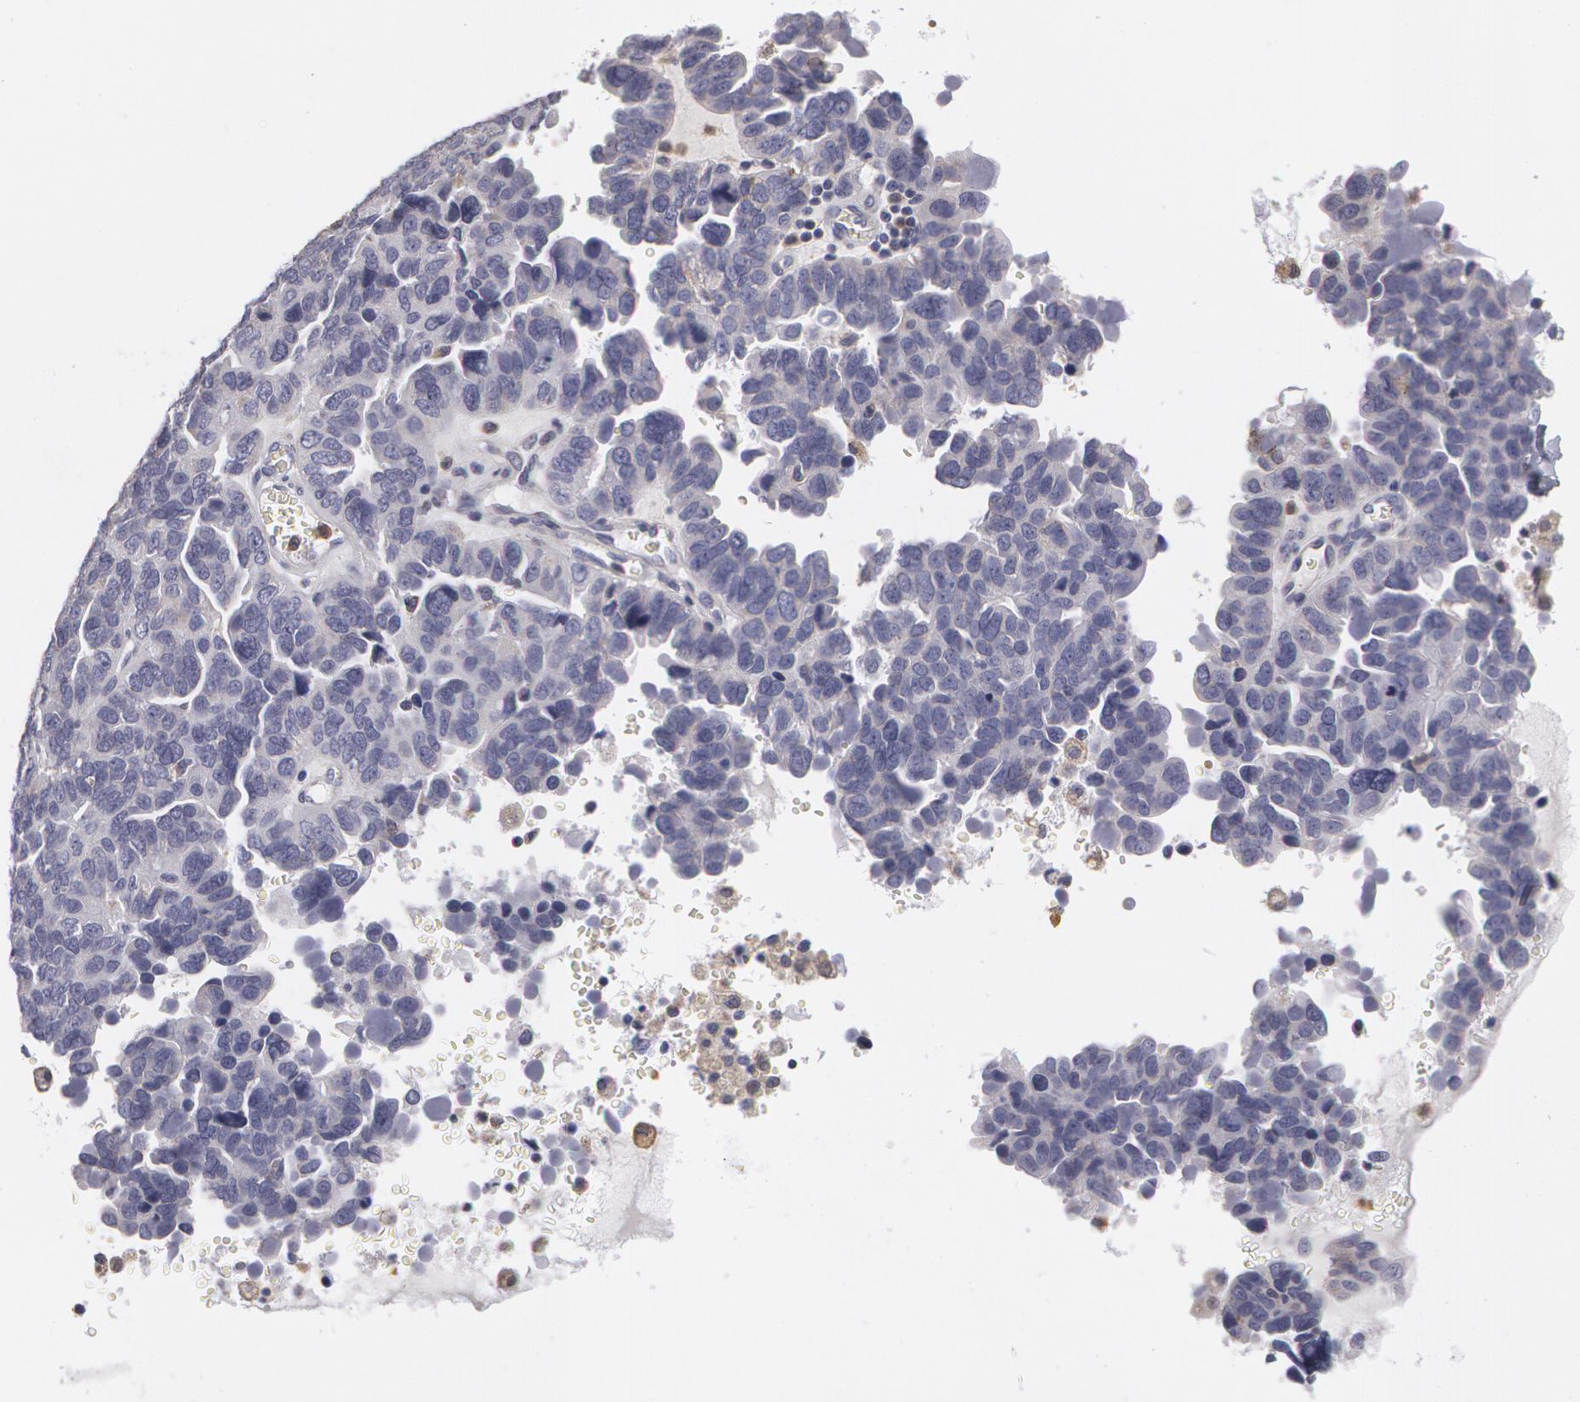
{"staining": {"intensity": "weak", "quantity": "<25%", "location": "cytoplasmic/membranous"}, "tissue": "ovarian cancer", "cell_type": "Tumor cells", "image_type": "cancer", "snomed": [{"axis": "morphology", "description": "Cystadenocarcinoma, serous, NOS"}, {"axis": "topography", "description": "Ovary"}], "caption": "Tumor cells show no significant protein positivity in ovarian cancer (serous cystadenocarcinoma).", "gene": "CAT", "patient": {"sex": "female", "age": 64}}